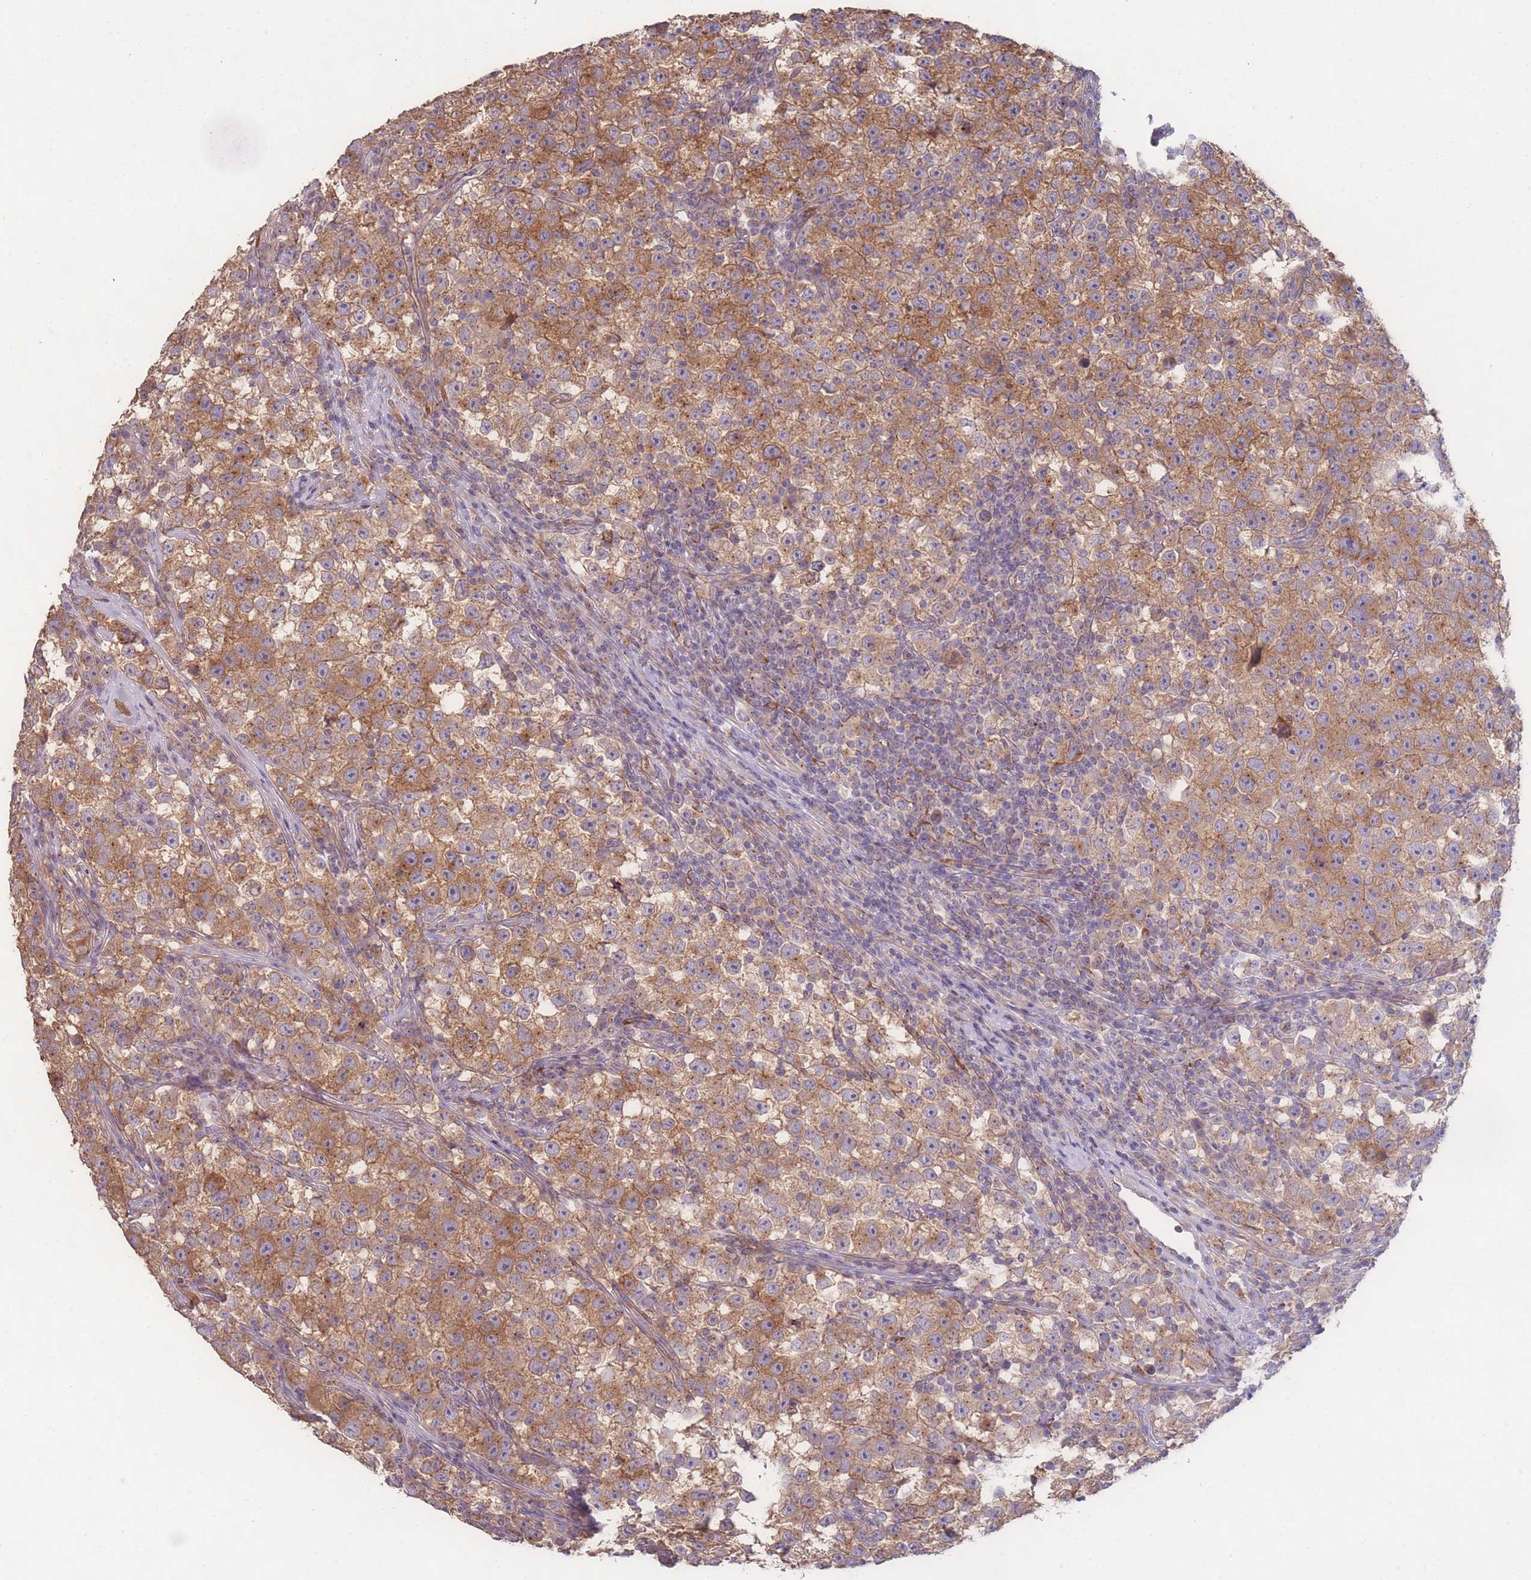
{"staining": {"intensity": "moderate", "quantity": ">75%", "location": "cytoplasmic/membranous"}, "tissue": "testis cancer", "cell_type": "Tumor cells", "image_type": "cancer", "snomed": [{"axis": "morphology", "description": "Seminoma, NOS"}, {"axis": "topography", "description": "Testis"}], "caption": "Tumor cells reveal moderate cytoplasmic/membranous positivity in approximately >75% of cells in seminoma (testis).", "gene": "STEAP3", "patient": {"sex": "male", "age": 22}}